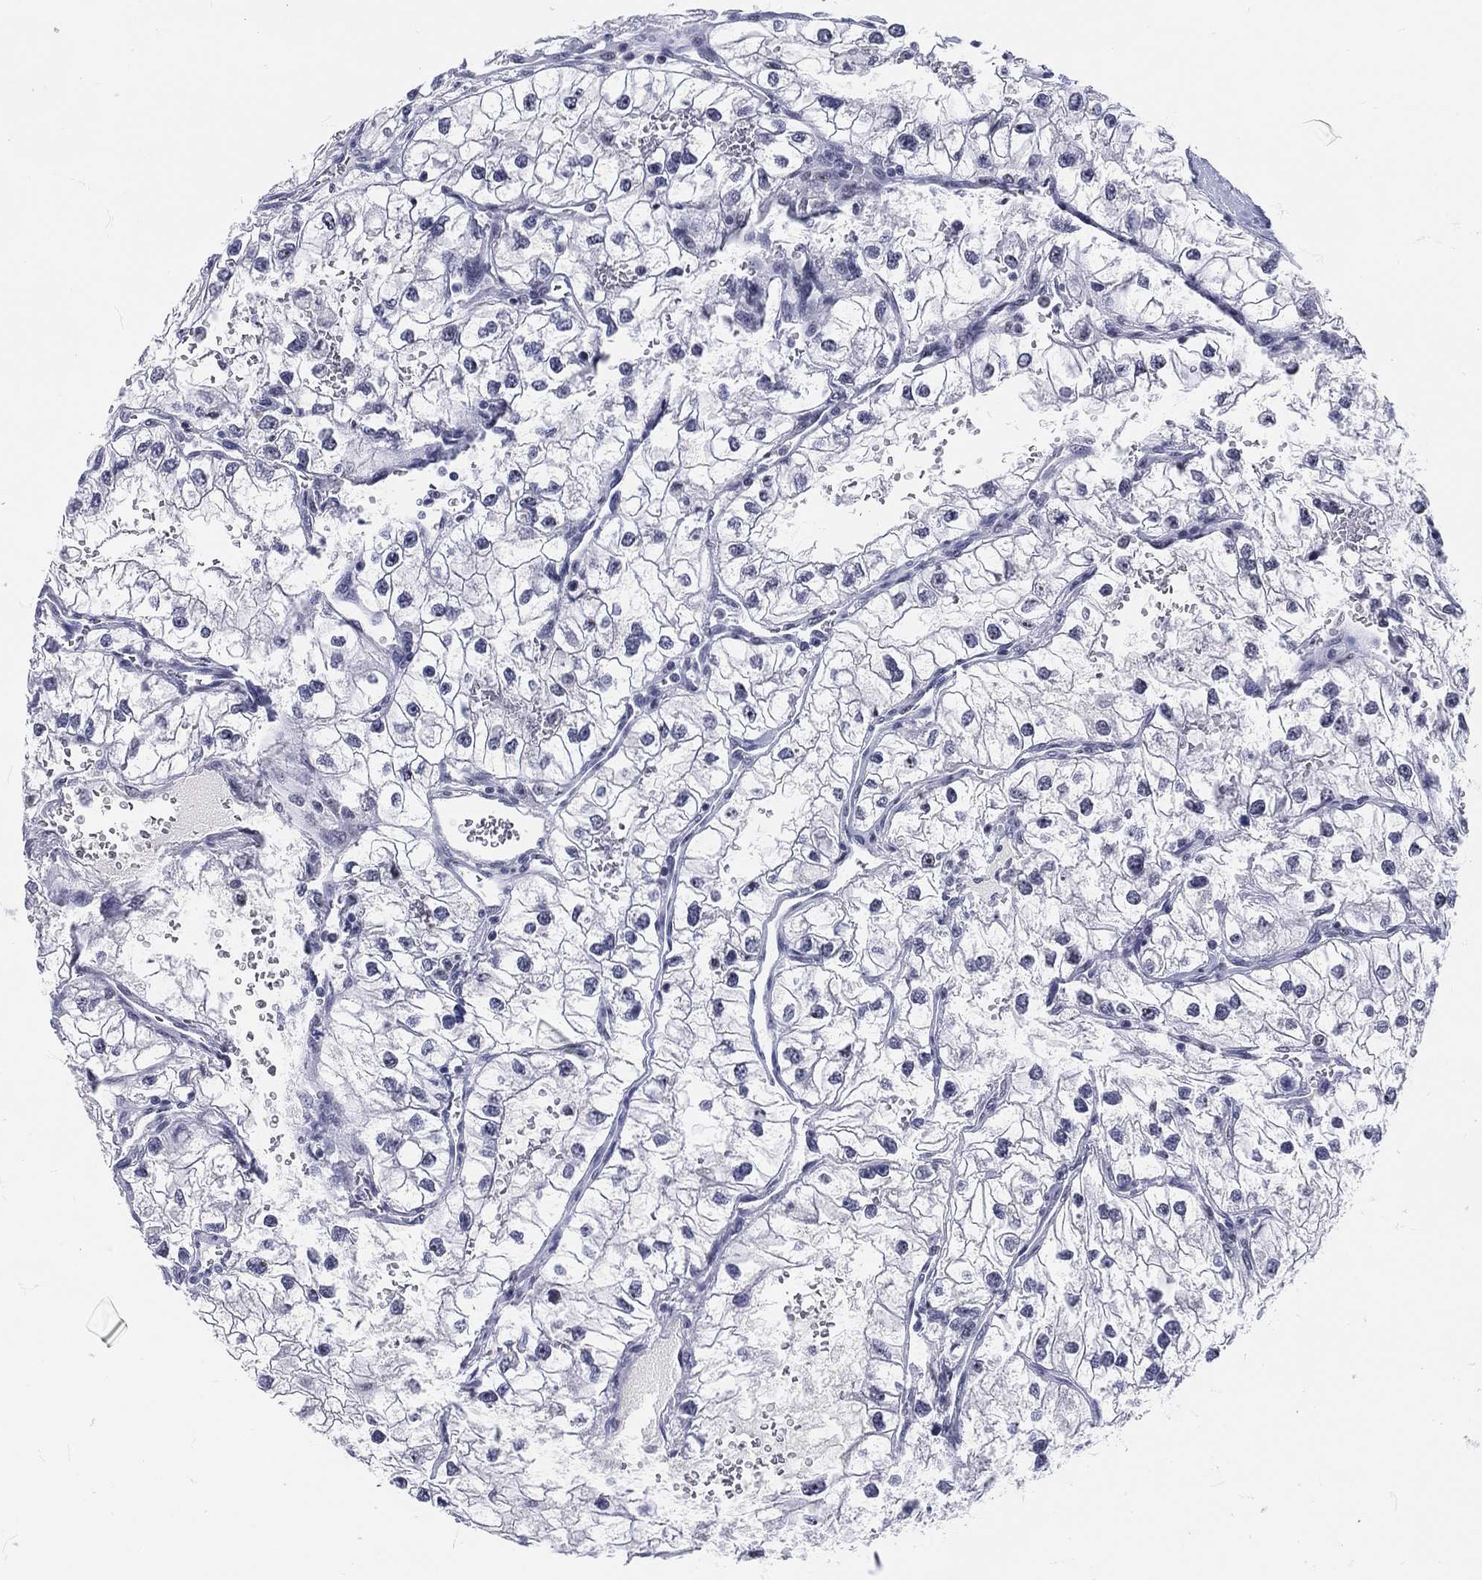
{"staining": {"intensity": "negative", "quantity": "none", "location": "none"}, "tissue": "renal cancer", "cell_type": "Tumor cells", "image_type": "cancer", "snomed": [{"axis": "morphology", "description": "Adenocarcinoma, NOS"}, {"axis": "topography", "description": "Kidney"}], "caption": "Histopathology image shows no significant protein expression in tumor cells of renal cancer (adenocarcinoma).", "gene": "MAPK8IP1", "patient": {"sex": "male", "age": 59}}